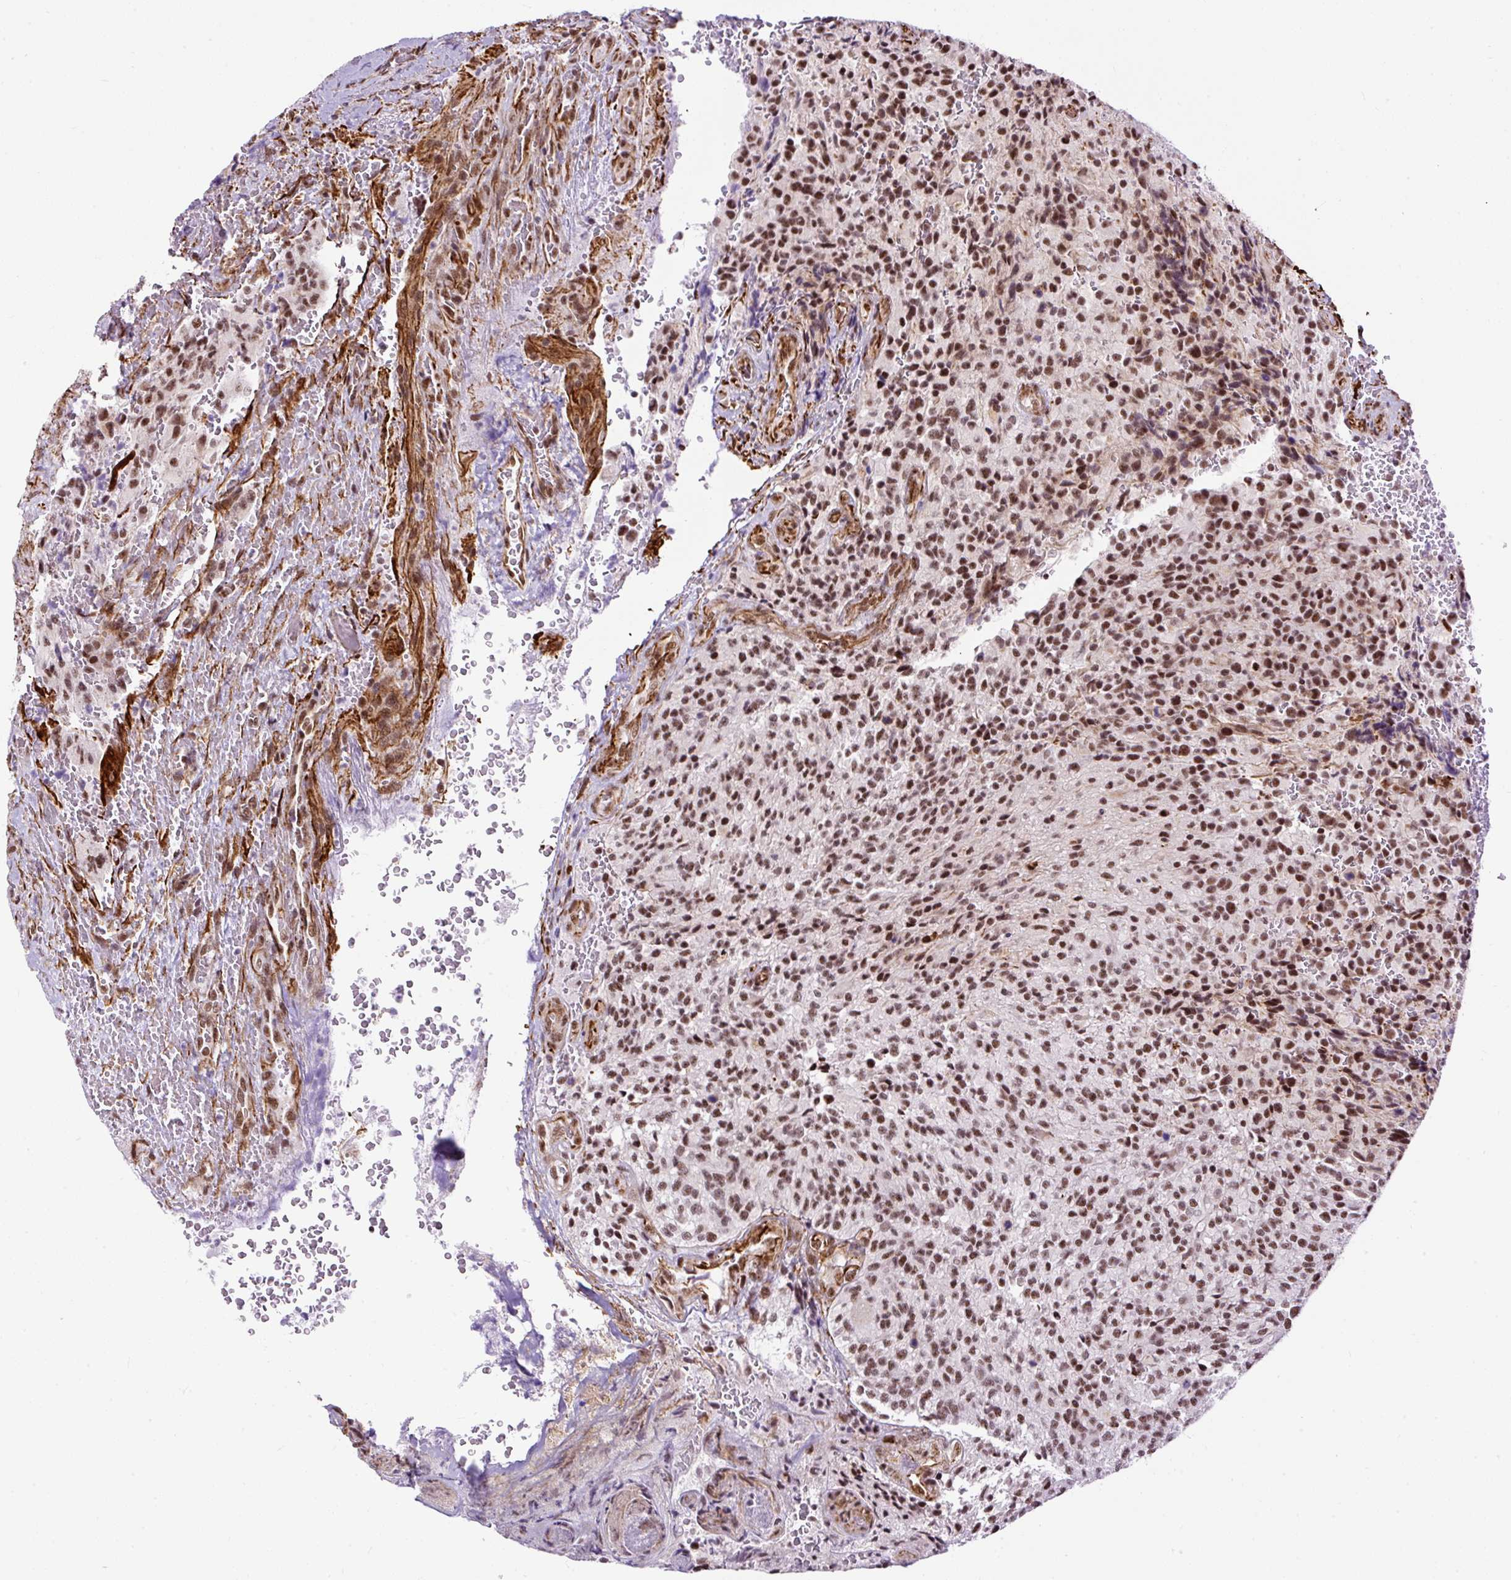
{"staining": {"intensity": "moderate", "quantity": ">75%", "location": "nuclear"}, "tissue": "glioma", "cell_type": "Tumor cells", "image_type": "cancer", "snomed": [{"axis": "morphology", "description": "Normal tissue, NOS"}, {"axis": "morphology", "description": "Glioma, malignant, High grade"}, {"axis": "topography", "description": "Cerebral cortex"}], "caption": "The photomicrograph exhibits a brown stain indicating the presence of a protein in the nuclear of tumor cells in malignant high-grade glioma. (Brightfield microscopy of DAB IHC at high magnification).", "gene": "LUC7L2", "patient": {"sex": "male", "age": 56}}